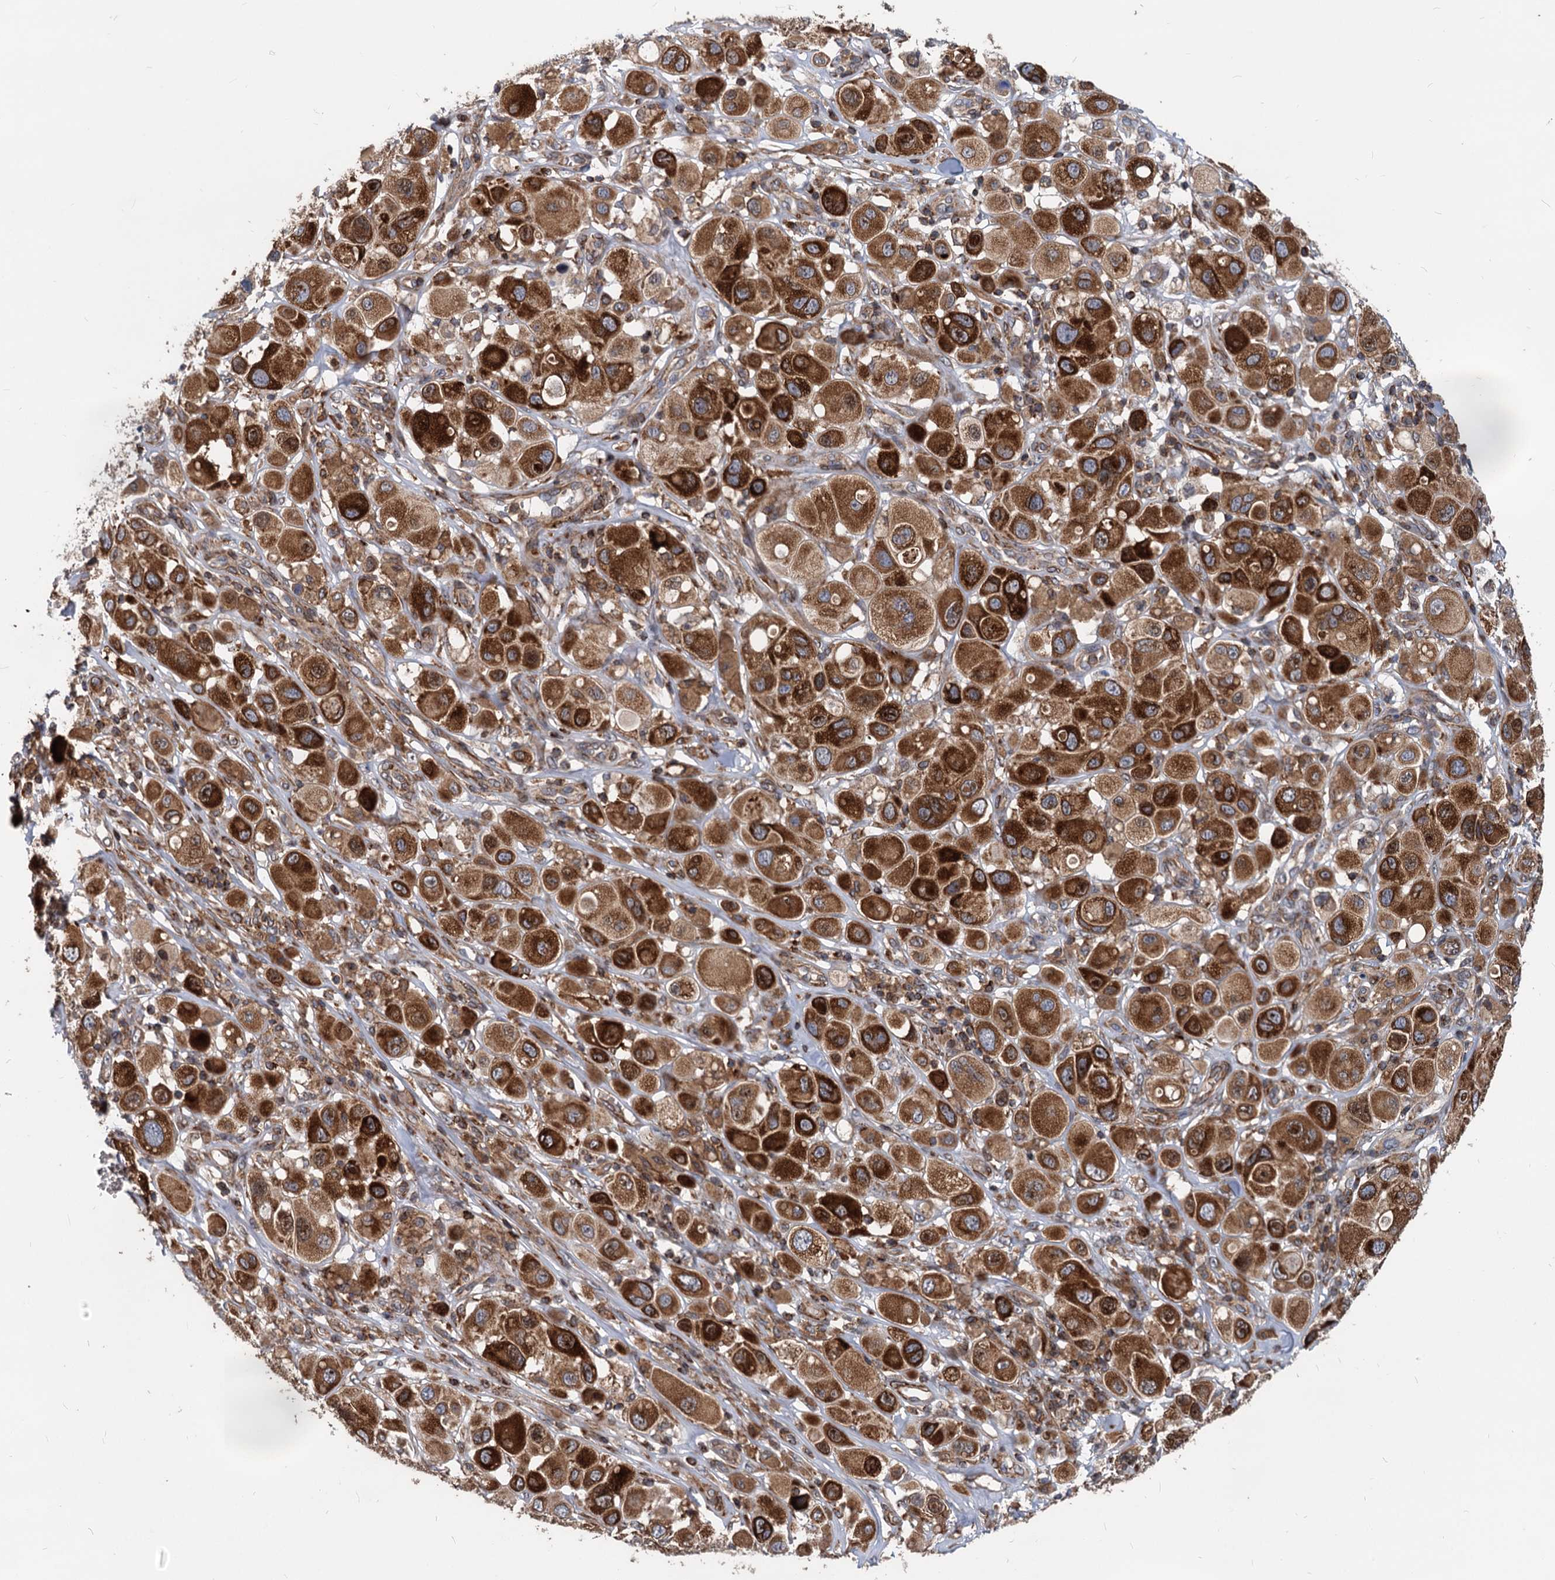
{"staining": {"intensity": "strong", "quantity": ">75%", "location": "cytoplasmic/membranous"}, "tissue": "melanoma", "cell_type": "Tumor cells", "image_type": "cancer", "snomed": [{"axis": "morphology", "description": "Malignant melanoma, Metastatic site"}, {"axis": "topography", "description": "Skin"}], "caption": "Human malignant melanoma (metastatic site) stained with a protein marker shows strong staining in tumor cells.", "gene": "STIM1", "patient": {"sex": "male", "age": 41}}